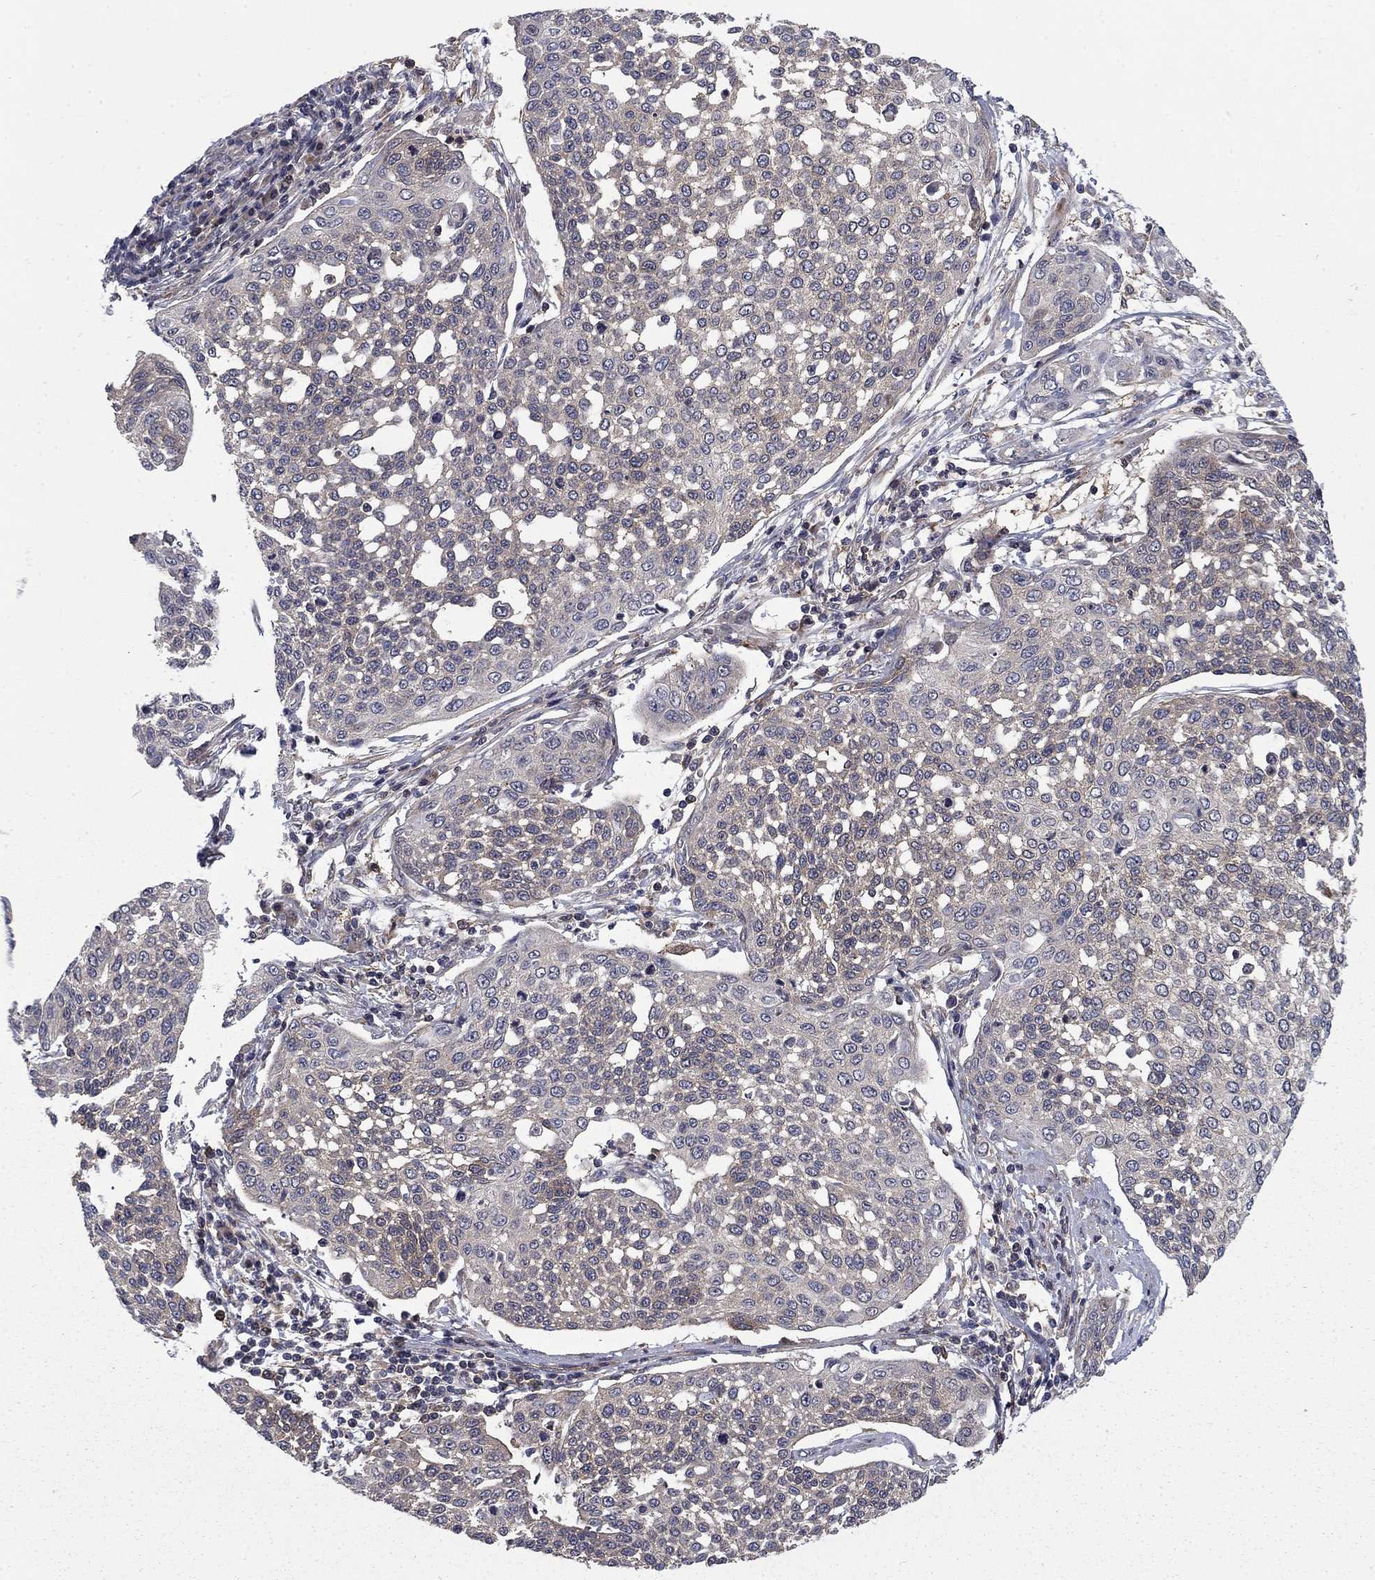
{"staining": {"intensity": "weak", "quantity": "25%-75%", "location": "cytoplasmic/membranous"}, "tissue": "cervical cancer", "cell_type": "Tumor cells", "image_type": "cancer", "snomed": [{"axis": "morphology", "description": "Squamous cell carcinoma, NOS"}, {"axis": "topography", "description": "Cervix"}], "caption": "Squamous cell carcinoma (cervical) tissue exhibits weak cytoplasmic/membranous staining in approximately 25%-75% of tumor cells, visualized by immunohistochemistry.", "gene": "HDAC4", "patient": {"sex": "female", "age": 34}}